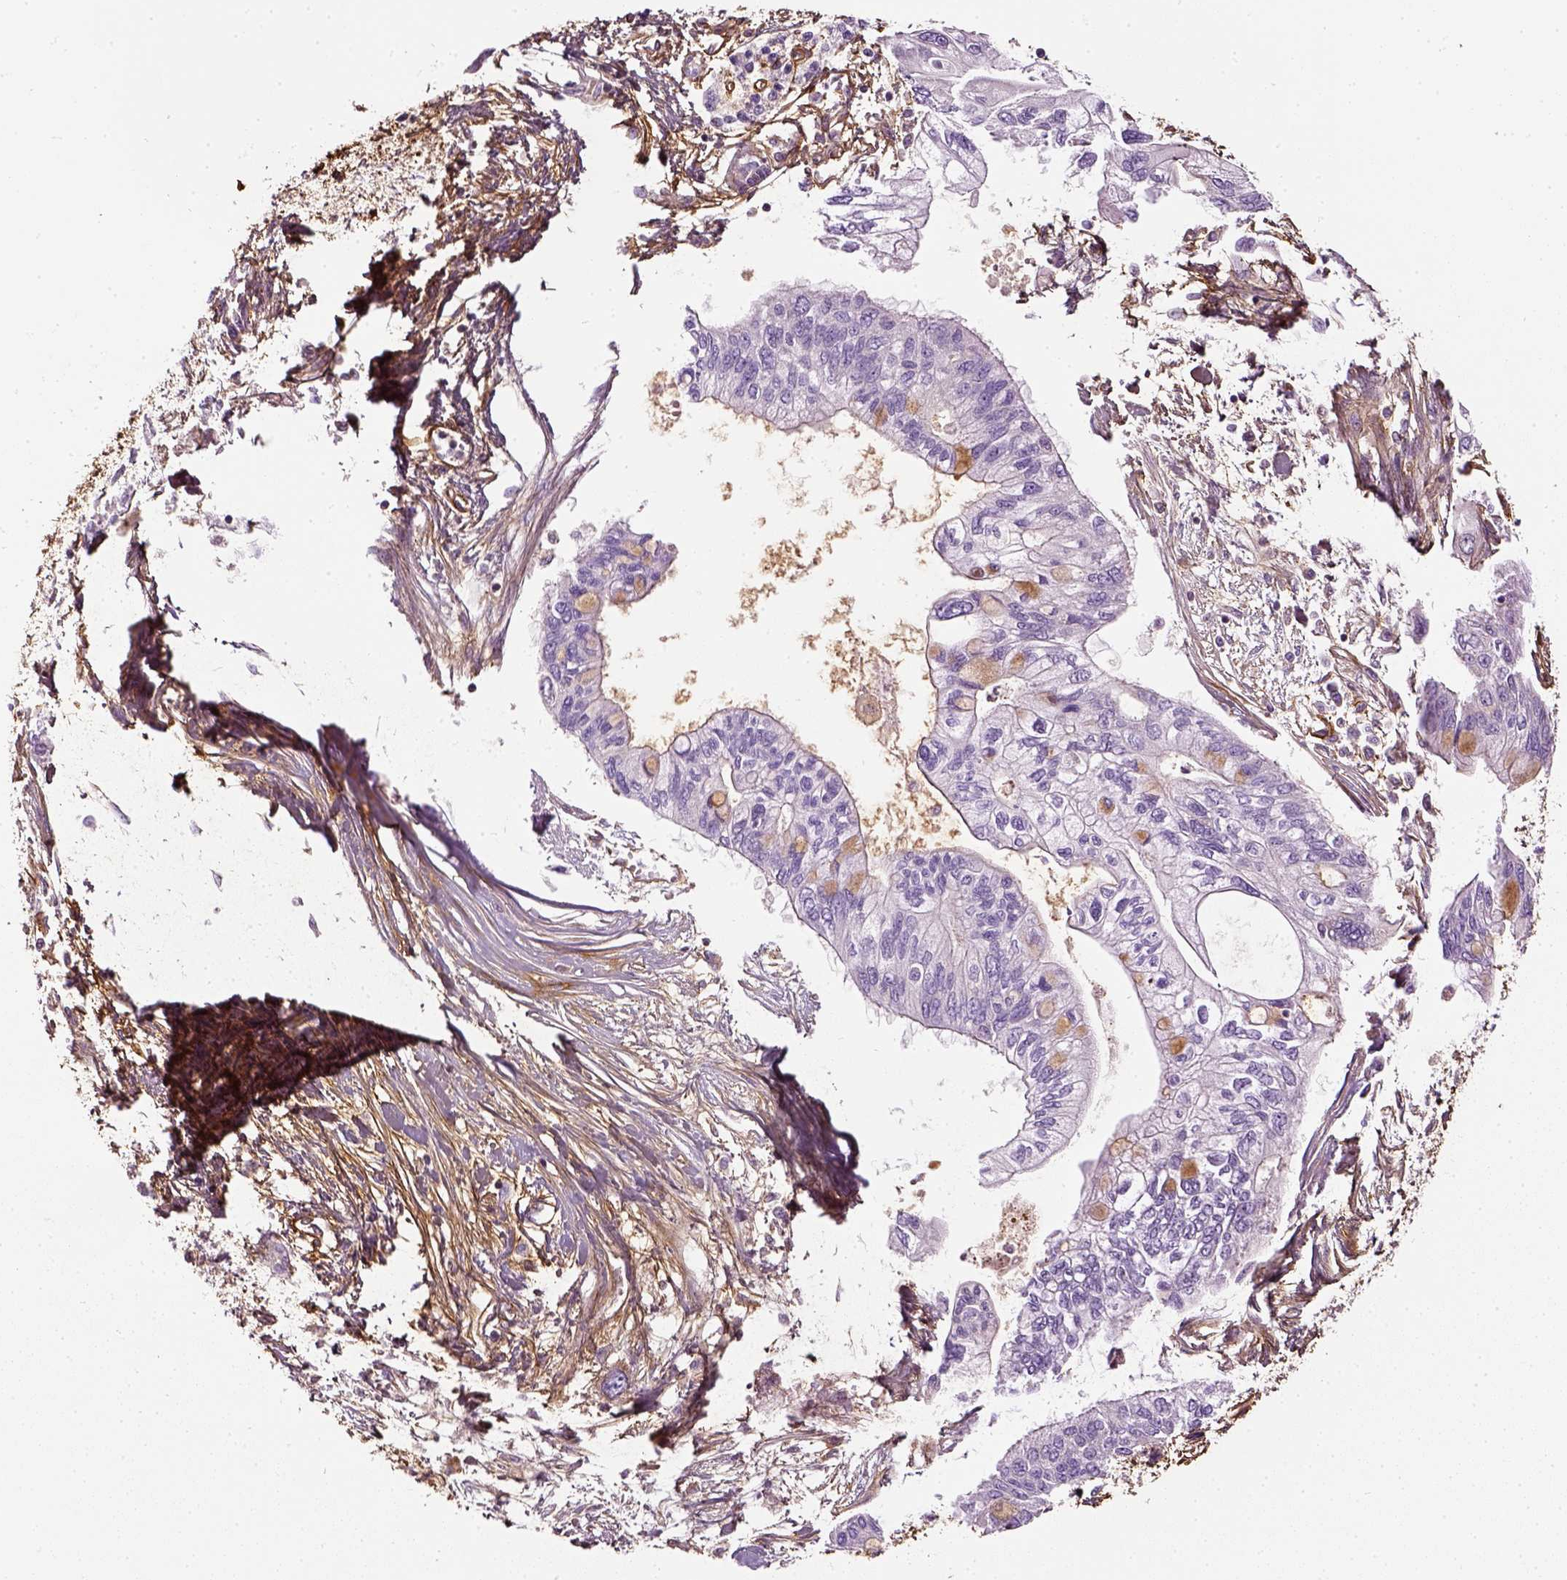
{"staining": {"intensity": "moderate", "quantity": "<25%", "location": "cytoplasmic/membranous"}, "tissue": "pancreatic cancer", "cell_type": "Tumor cells", "image_type": "cancer", "snomed": [{"axis": "morphology", "description": "Adenocarcinoma, NOS"}, {"axis": "topography", "description": "Pancreas"}], "caption": "DAB immunohistochemical staining of adenocarcinoma (pancreatic) displays moderate cytoplasmic/membranous protein positivity in about <25% of tumor cells. The staining was performed using DAB, with brown indicating positive protein expression. Nuclei are stained blue with hematoxylin.", "gene": "COL6A2", "patient": {"sex": "female", "age": 77}}